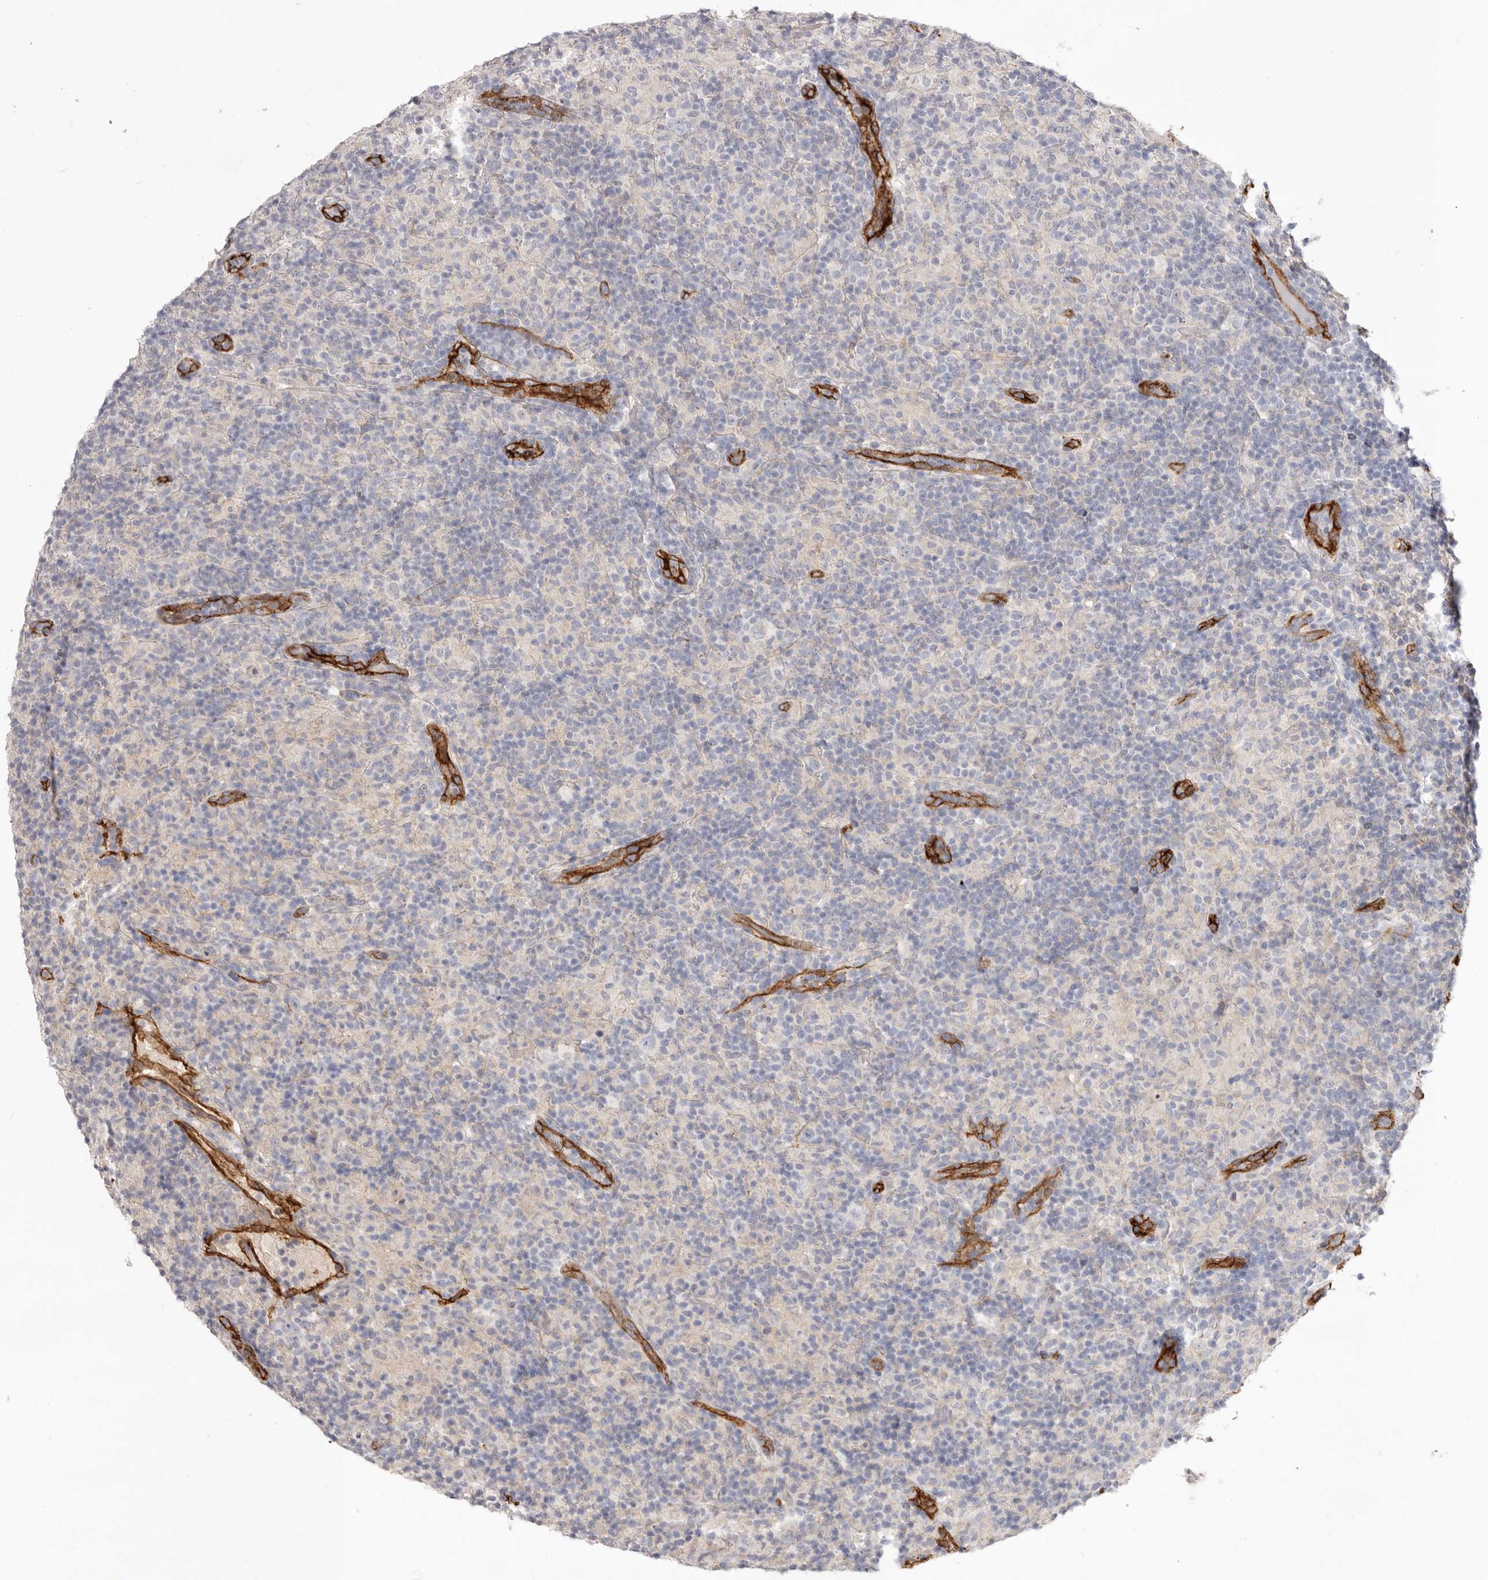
{"staining": {"intensity": "negative", "quantity": "none", "location": "none"}, "tissue": "lymphoma", "cell_type": "Tumor cells", "image_type": "cancer", "snomed": [{"axis": "morphology", "description": "Hodgkin's disease, NOS"}, {"axis": "topography", "description": "Lymph node"}], "caption": "Tumor cells are negative for protein expression in human lymphoma. (DAB immunohistochemistry visualized using brightfield microscopy, high magnification).", "gene": "LRRC66", "patient": {"sex": "male", "age": 70}}